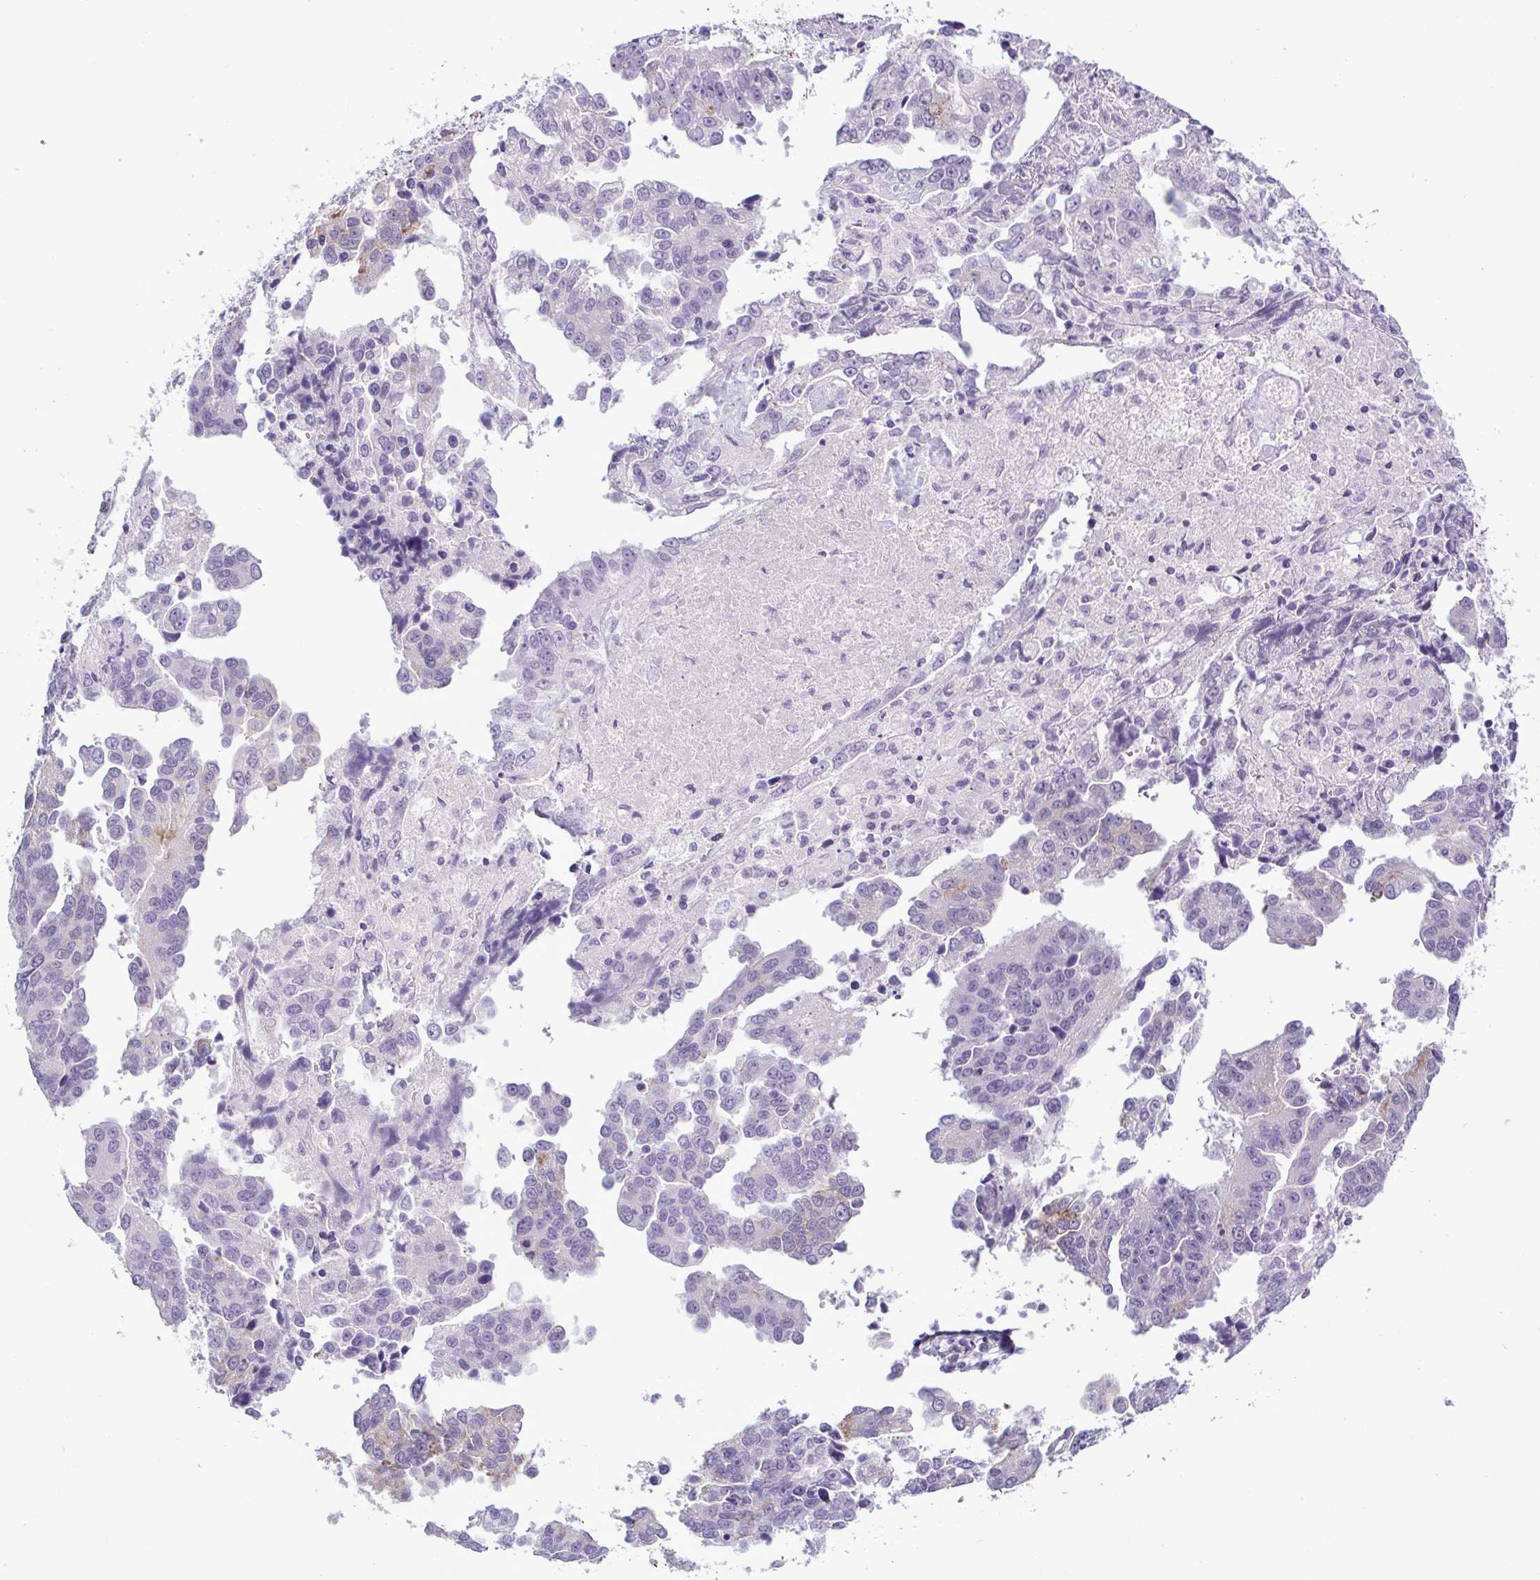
{"staining": {"intensity": "weak", "quantity": "<25%", "location": "cytoplasmic/membranous"}, "tissue": "ovarian cancer", "cell_type": "Tumor cells", "image_type": "cancer", "snomed": [{"axis": "morphology", "description": "Cystadenocarcinoma, serous, NOS"}, {"axis": "topography", "description": "Ovary"}], "caption": "A micrograph of human ovarian cancer (serous cystadenocarcinoma) is negative for staining in tumor cells.", "gene": "SYNPO2L", "patient": {"sex": "female", "age": 75}}